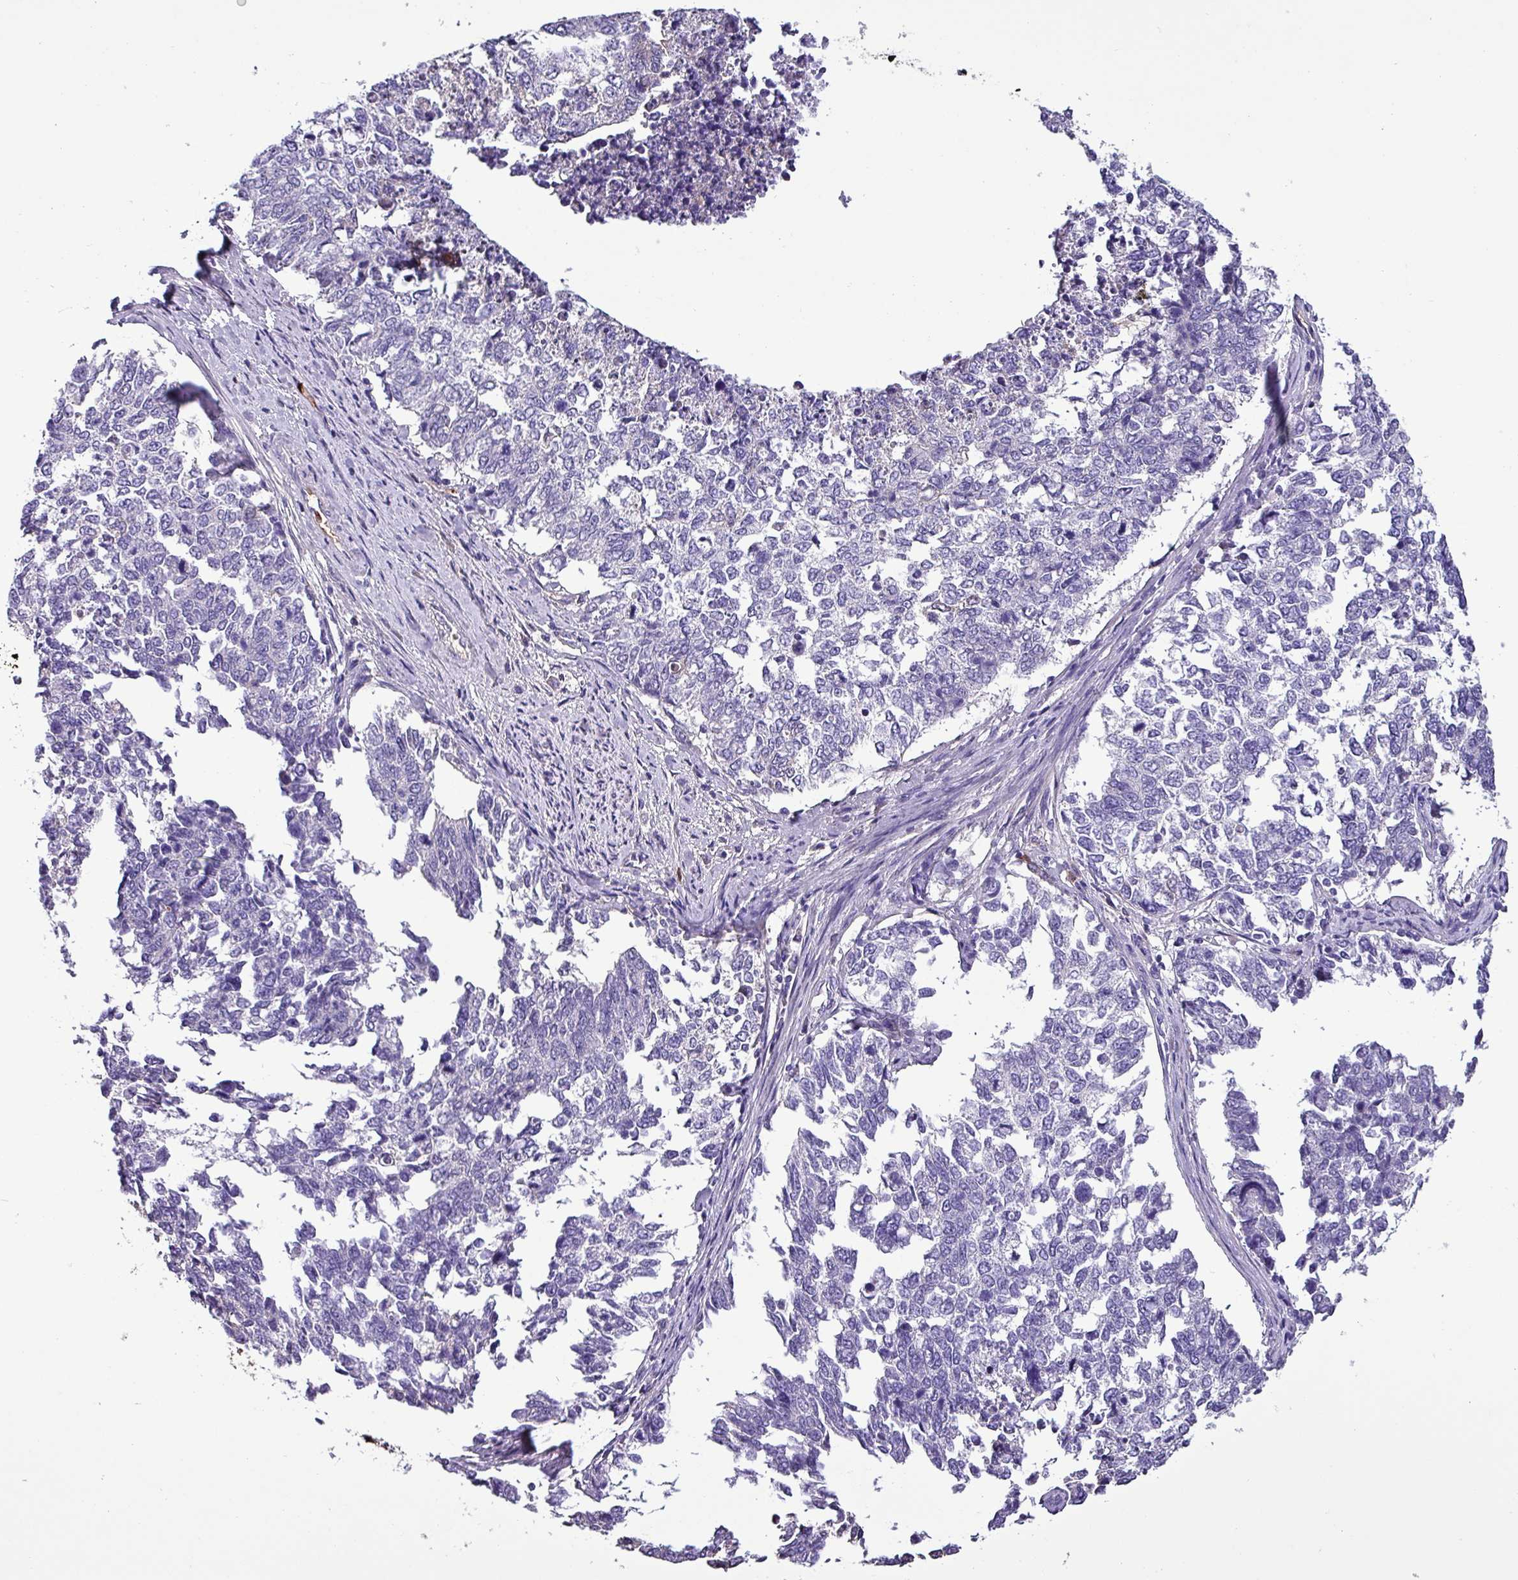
{"staining": {"intensity": "negative", "quantity": "none", "location": "none"}, "tissue": "cervical cancer", "cell_type": "Tumor cells", "image_type": "cancer", "snomed": [{"axis": "morphology", "description": "Squamous cell carcinoma, NOS"}, {"axis": "topography", "description": "Cervix"}], "caption": "This is an immunohistochemistry photomicrograph of human cervical cancer. There is no expression in tumor cells.", "gene": "HP", "patient": {"sex": "female", "age": 63}}